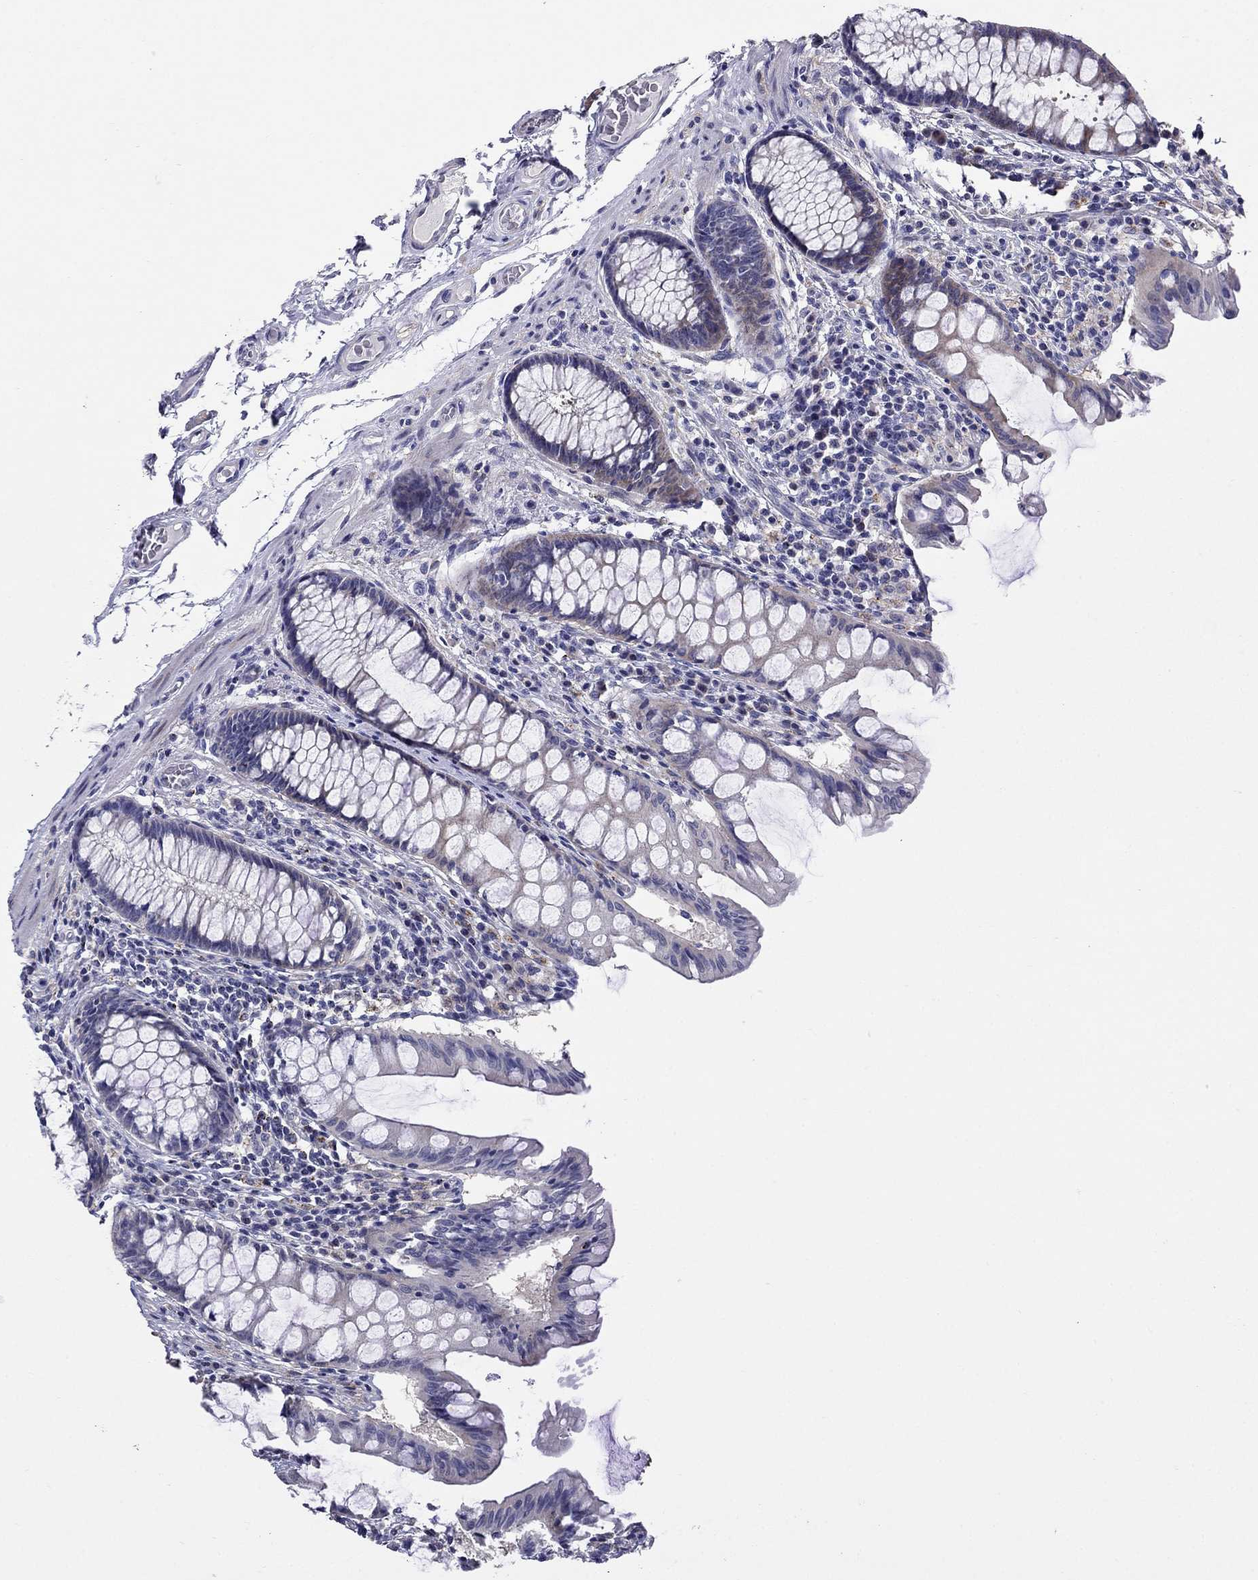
{"staining": {"intensity": "negative", "quantity": "none", "location": "none"}, "tissue": "colon", "cell_type": "Endothelial cells", "image_type": "normal", "snomed": [{"axis": "morphology", "description": "Normal tissue, NOS"}, {"axis": "topography", "description": "Colon"}], "caption": "The histopathology image exhibits no significant expression in endothelial cells of colon. The staining was performed using DAB to visualize the protein expression in brown, while the nuclei were stained in blue with hematoxylin (Magnification: 20x).", "gene": "MAGEB4", "patient": {"sex": "female", "age": 65}}